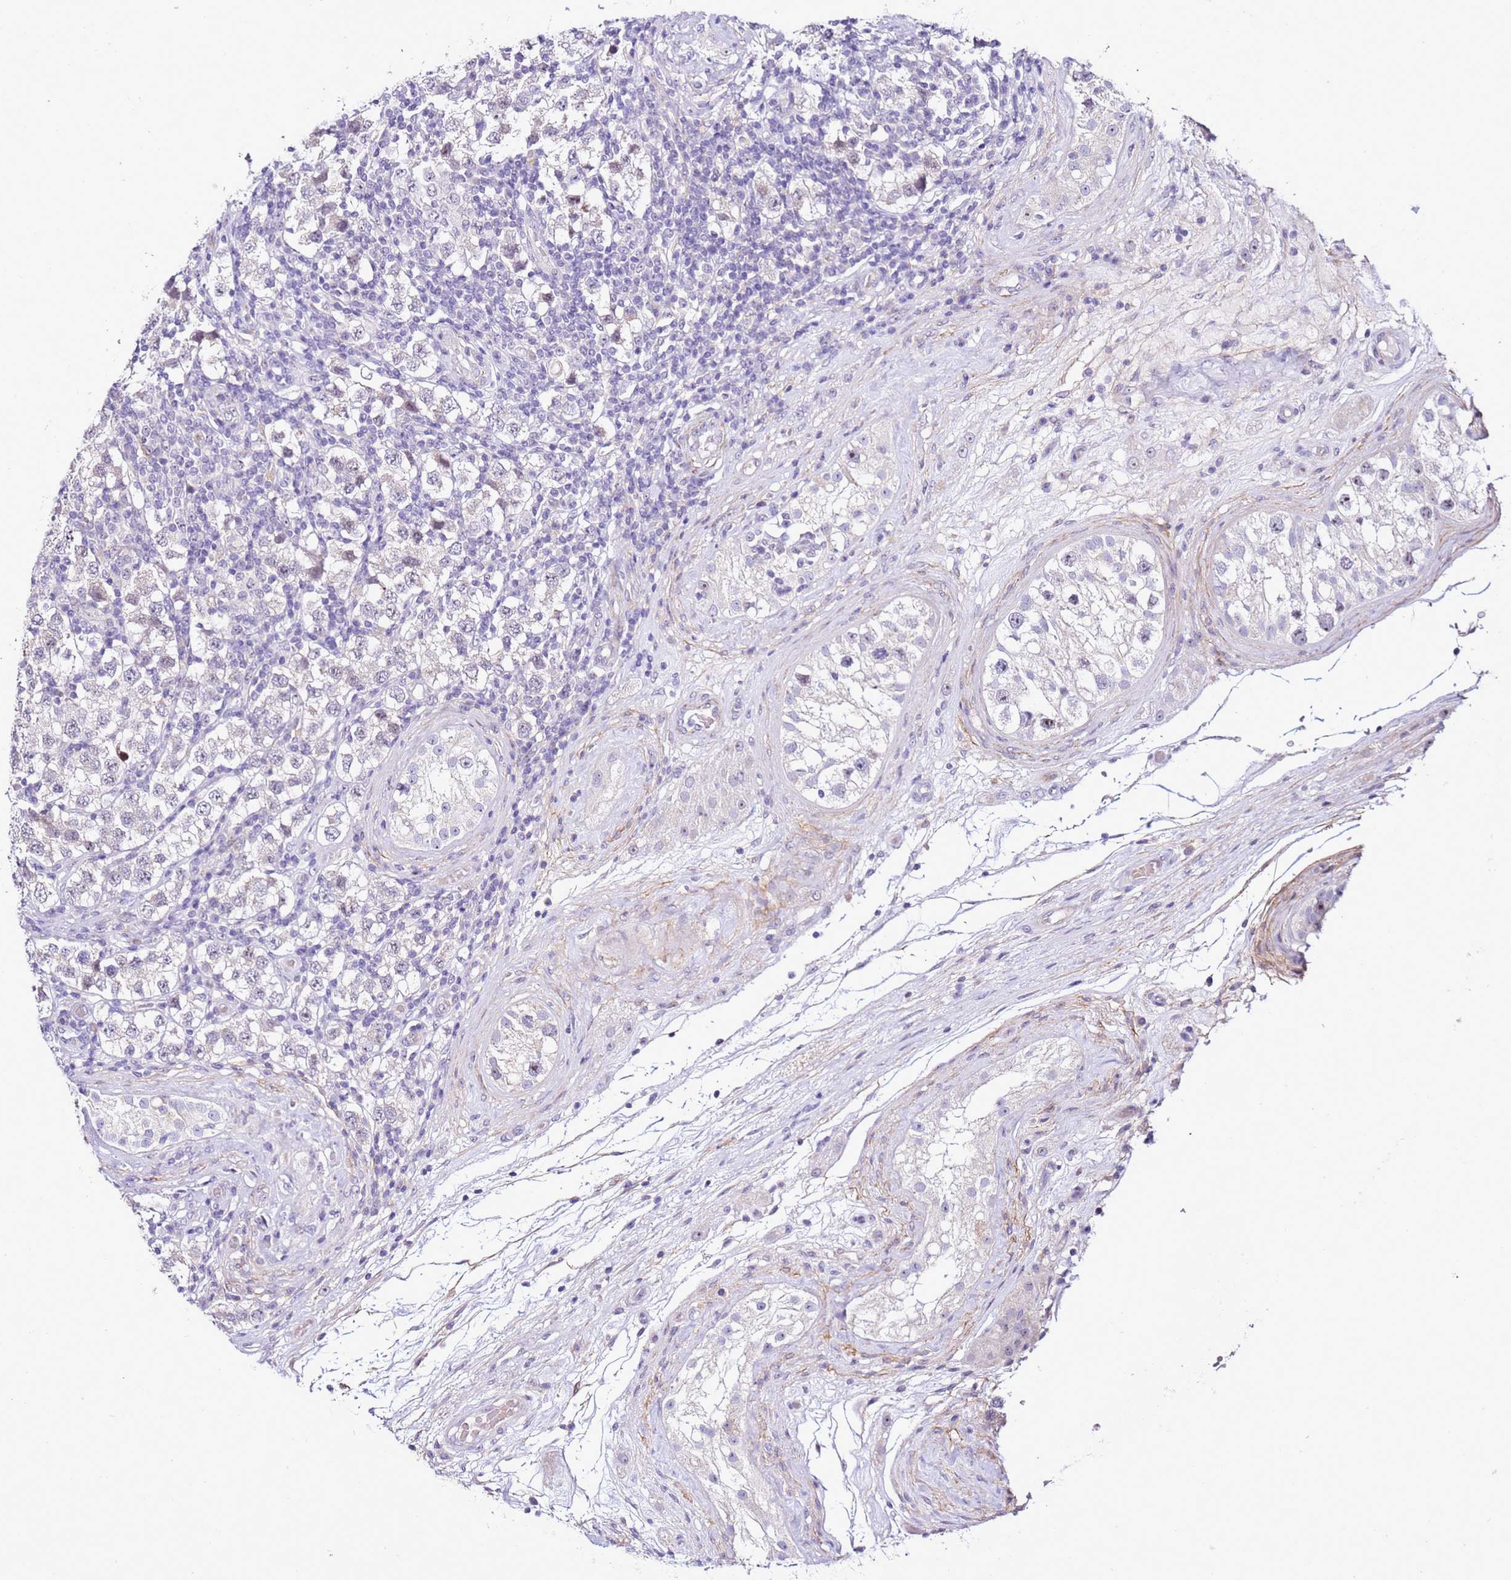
{"staining": {"intensity": "negative", "quantity": "none", "location": "none"}, "tissue": "testis cancer", "cell_type": "Tumor cells", "image_type": "cancer", "snomed": [{"axis": "morphology", "description": "Seminoma, NOS"}, {"axis": "topography", "description": "Testis"}], "caption": "This is an IHC histopathology image of human testis cancer (seminoma). There is no staining in tumor cells.", "gene": "HGD", "patient": {"sex": "male", "age": 34}}